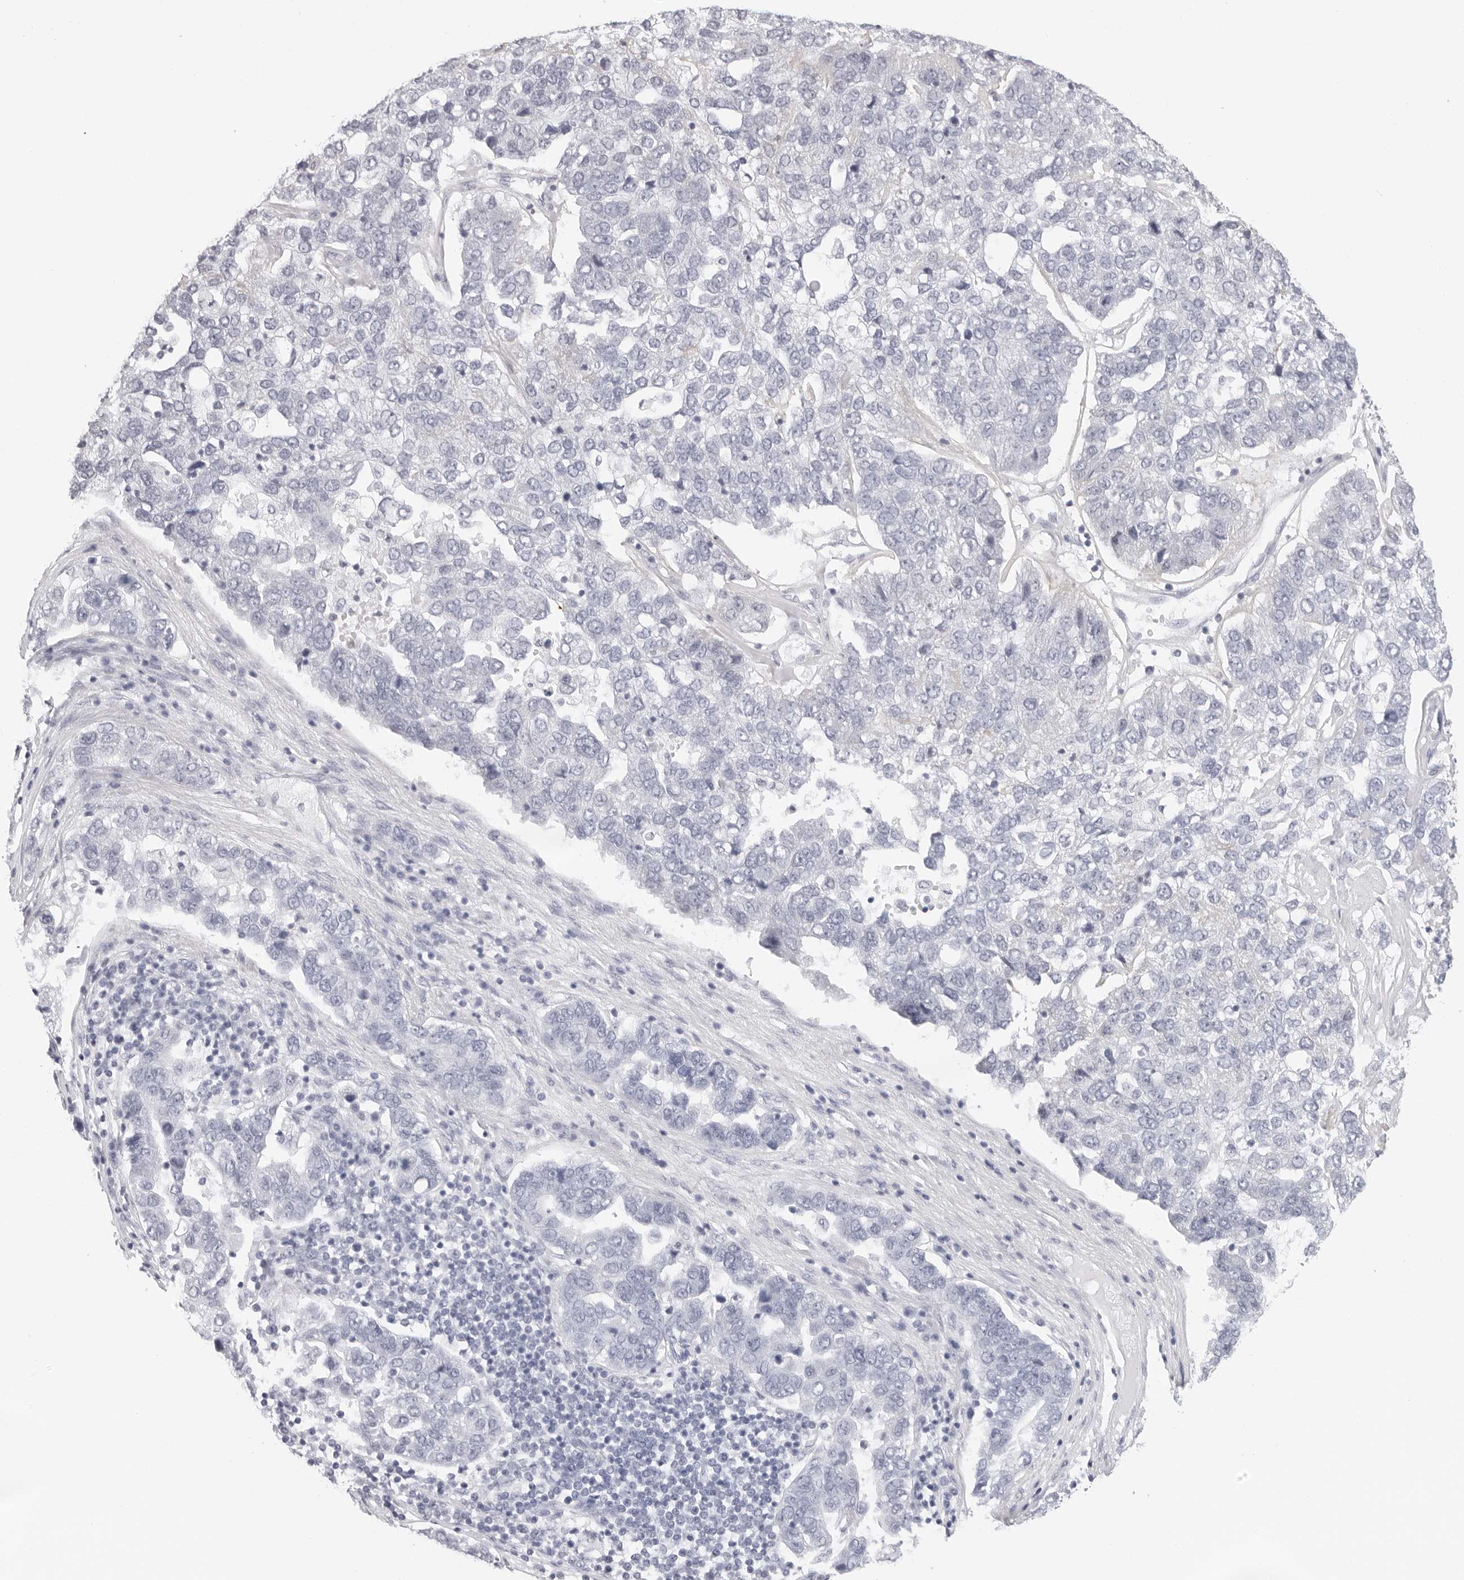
{"staining": {"intensity": "negative", "quantity": "none", "location": "none"}, "tissue": "pancreatic cancer", "cell_type": "Tumor cells", "image_type": "cancer", "snomed": [{"axis": "morphology", "description": "Adenocarcinoma, NOS"}, {"axis": "topography", "description": "Pancreas"}], "caption": "Micrograph shows no significant protein staining in tumor cells of pancreatic adenocarcinoma.", "gene": "AGMAT", "patient": {"sex": "female", "age": 61}}